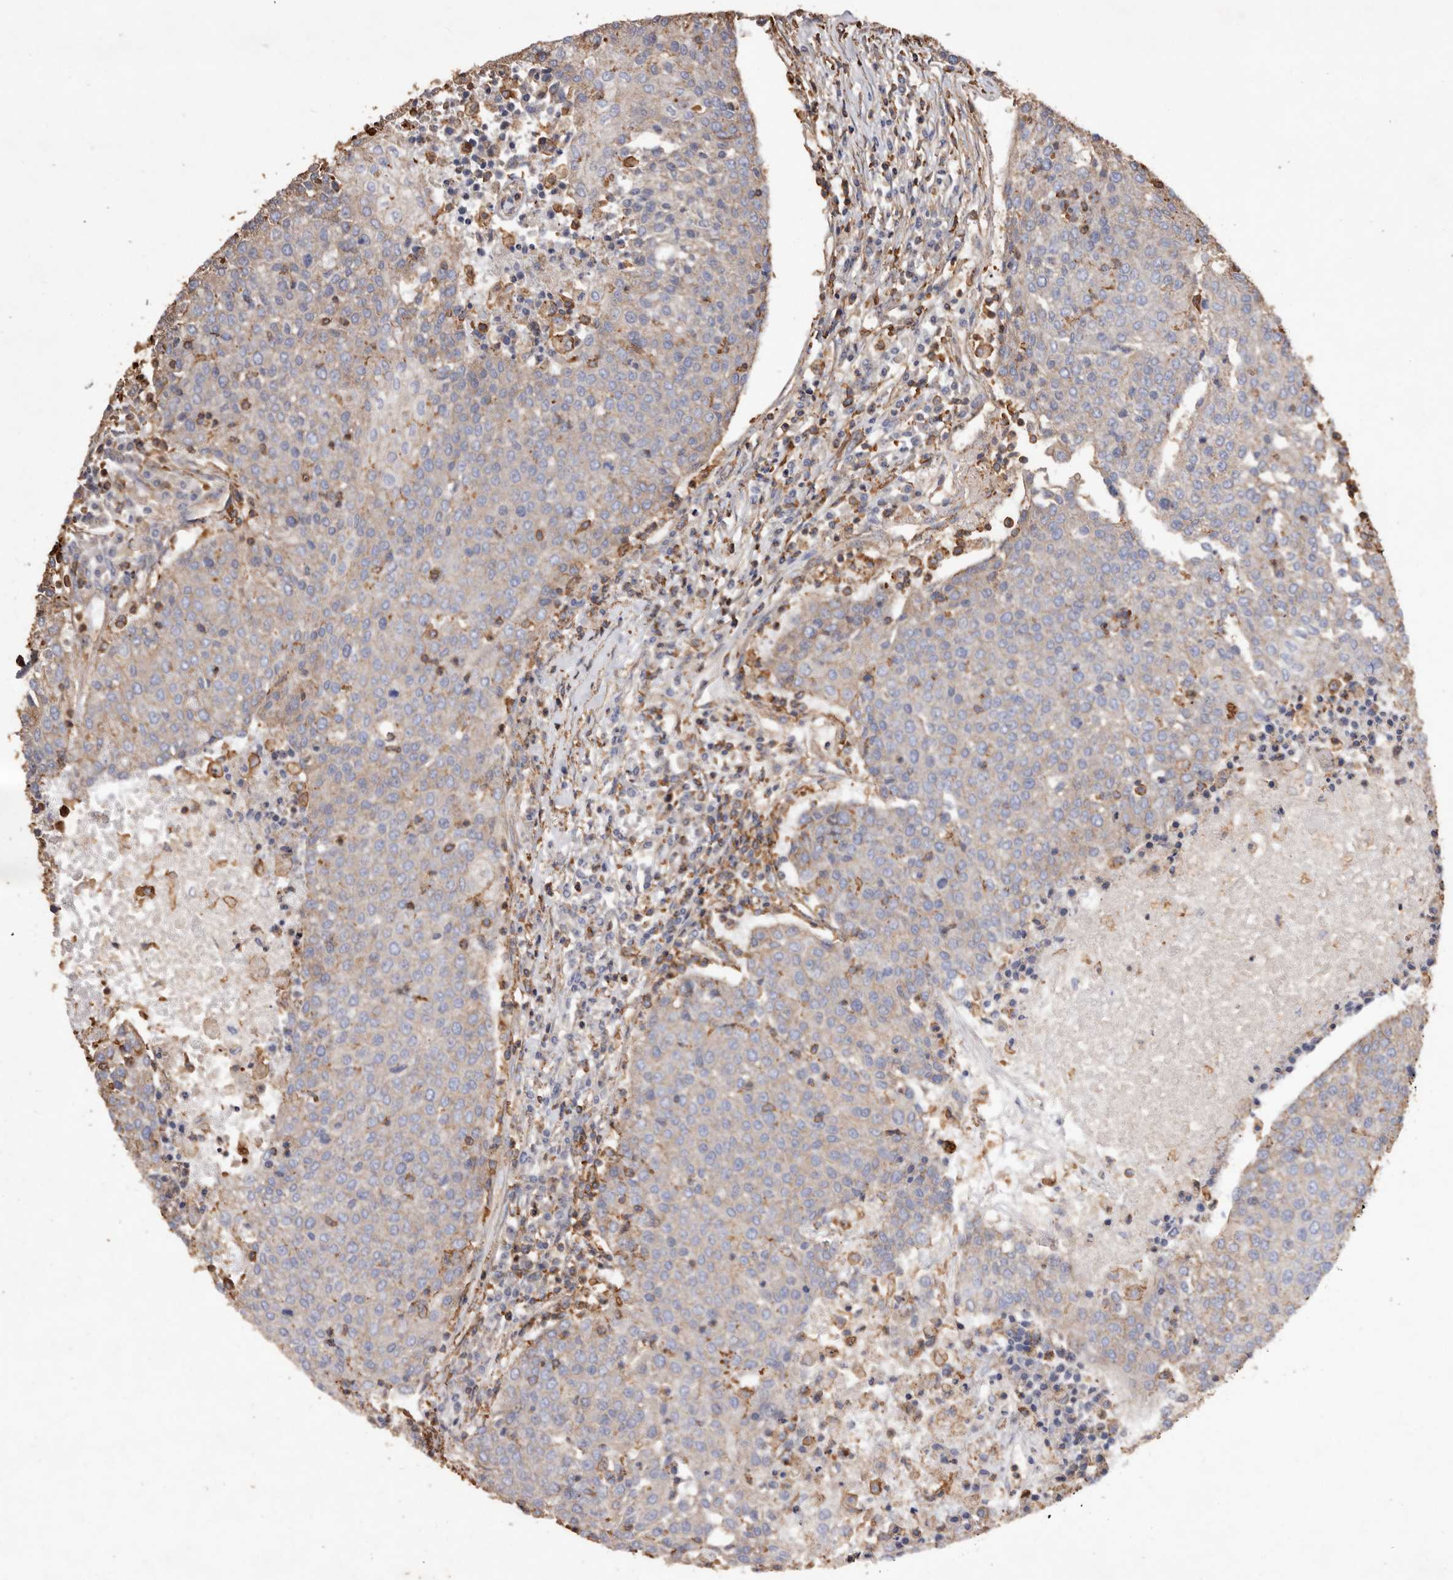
{"staining": {"intensity": "weak", "quantity": "<25%", "location": "cytoplasmic/membranous"}, "tissue": "urothelial cancer", "cell_type": "Tumor cells", "image_type": "cancer", "snomed": [{"axis": "morphology", "description": "Urothelial carcinoma, High grade"}, {"axis": "topography", "description": "Urinary bladder"}], "caption": "This is an immunohistochemistry (IHC) histopathology image of urothelial cancer. There is no expression in tumor cells.", "gene": "COQ8B", "patient": {"sex": "female", "age": 85}}